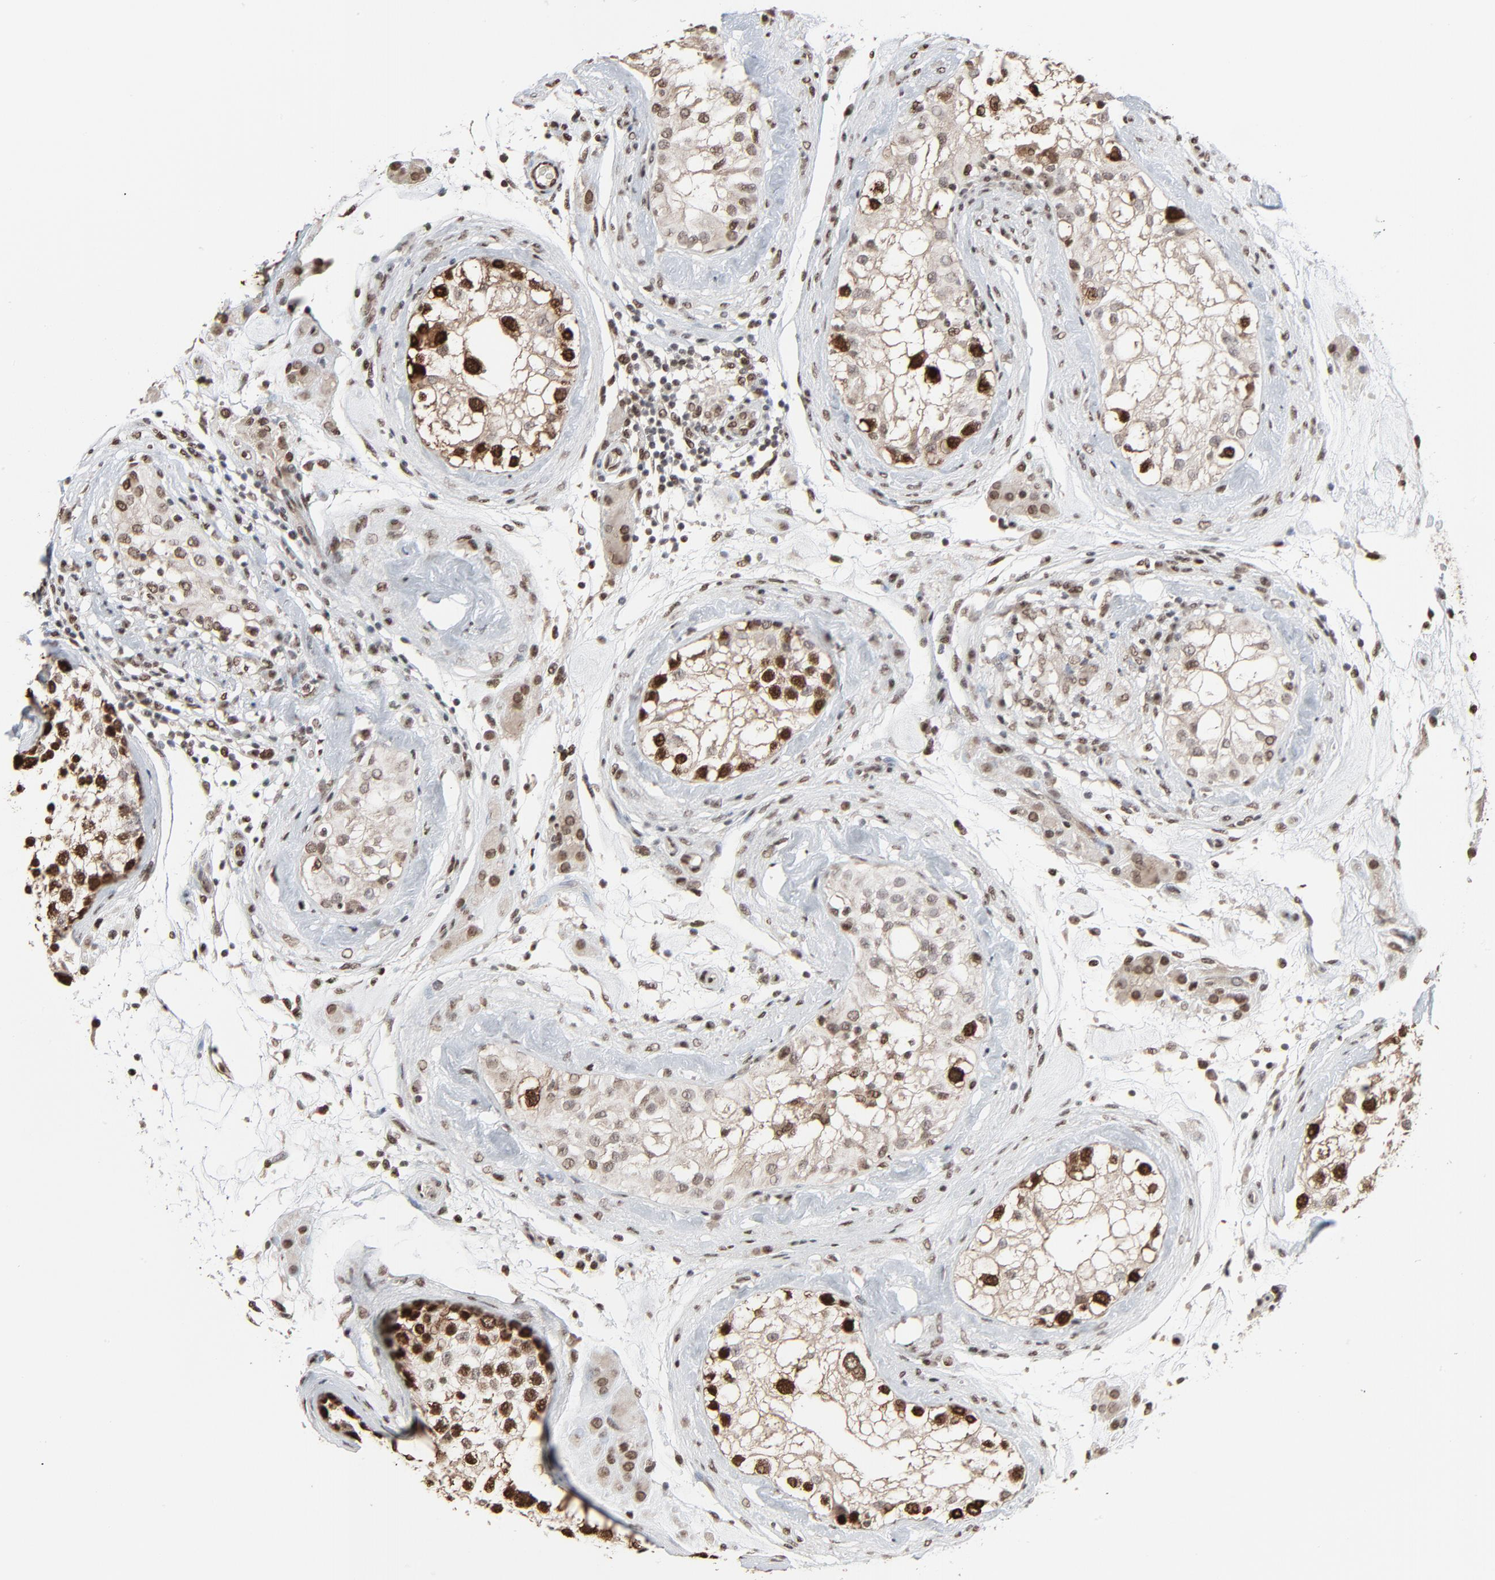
{"staining": {"intensity": "strong", "quantity": ">75%", "location": "cytoplasmic/membranous,nuclear"}, "tissue": "testis", "cell_type": "Cells in seminiferous ducts", "image_type": "normal", "snomed": [{"axis": "morphology", "description": "Normal tissue, NOS"}, {"axis": "topography", "description": "Testis"}], "caption": "Strong cytoplasmic/membranous,nuclear staining is identified in about >75% of cells in seminiferous ducts in benign testis.", "gene": "MEIS2", "patient": {"sex": "male", "age": 46}}